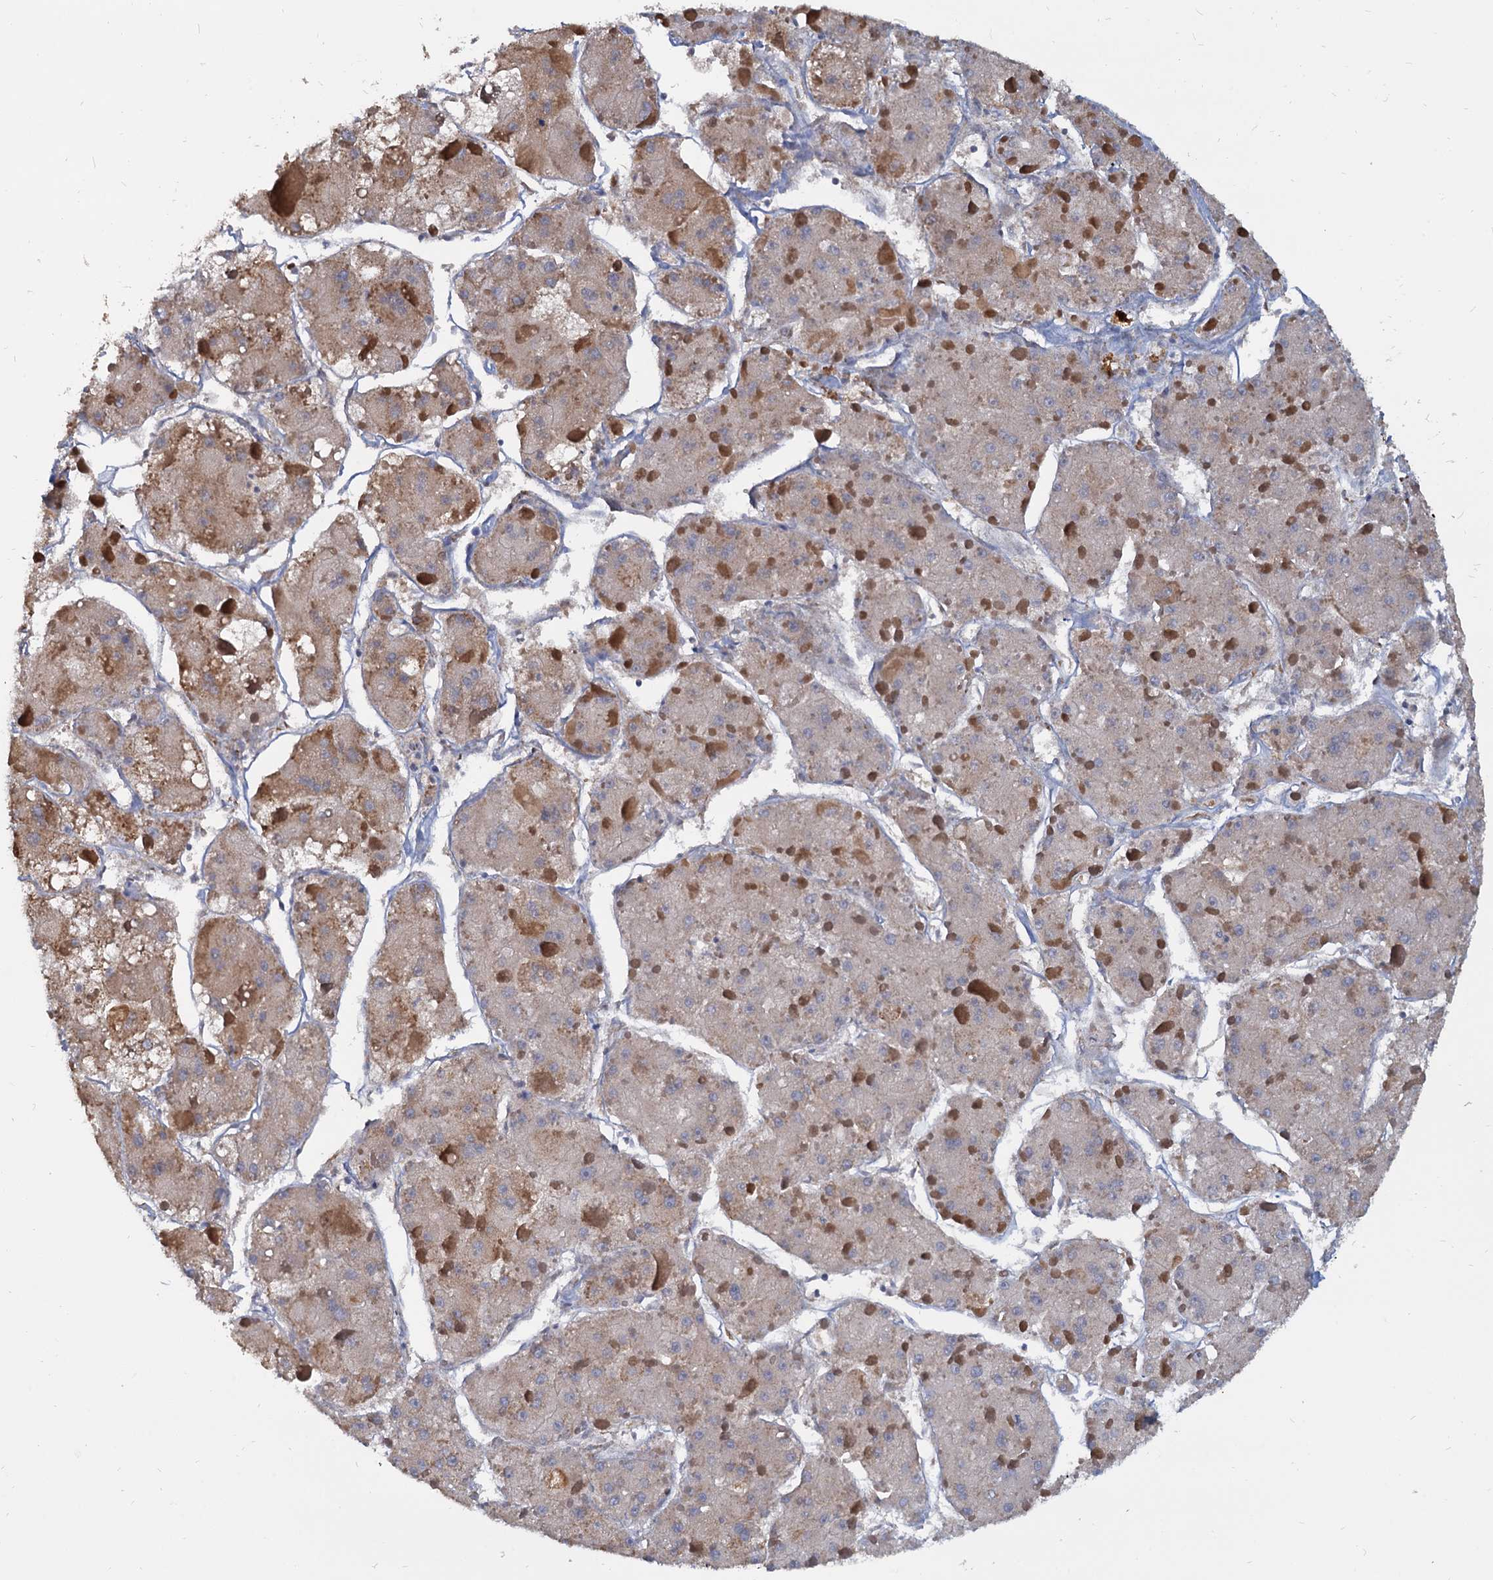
{"staining": {"intensity": "weak", "quantity": "25%-75%", "location": "cytoplasmic/membranous"}, "tissue": "liver cancer", "cell_type": "Tumor cells", "image_type": "cancer", "snomed": [{"axis": "morphology", "description": "Carcinoma, Hepatocellular, NOS"}, {"axis": "topography", "description": "Liver"}], "caption": "This histopathology image exhibits IHC staining of human hepatocellular carcinoma (liver), with low weak cytoplasmic/membranous positivity in about 25%-75% of tumor cells.", "gene": "LRRC51", "patient": {"sex": "female", "age": 73}}